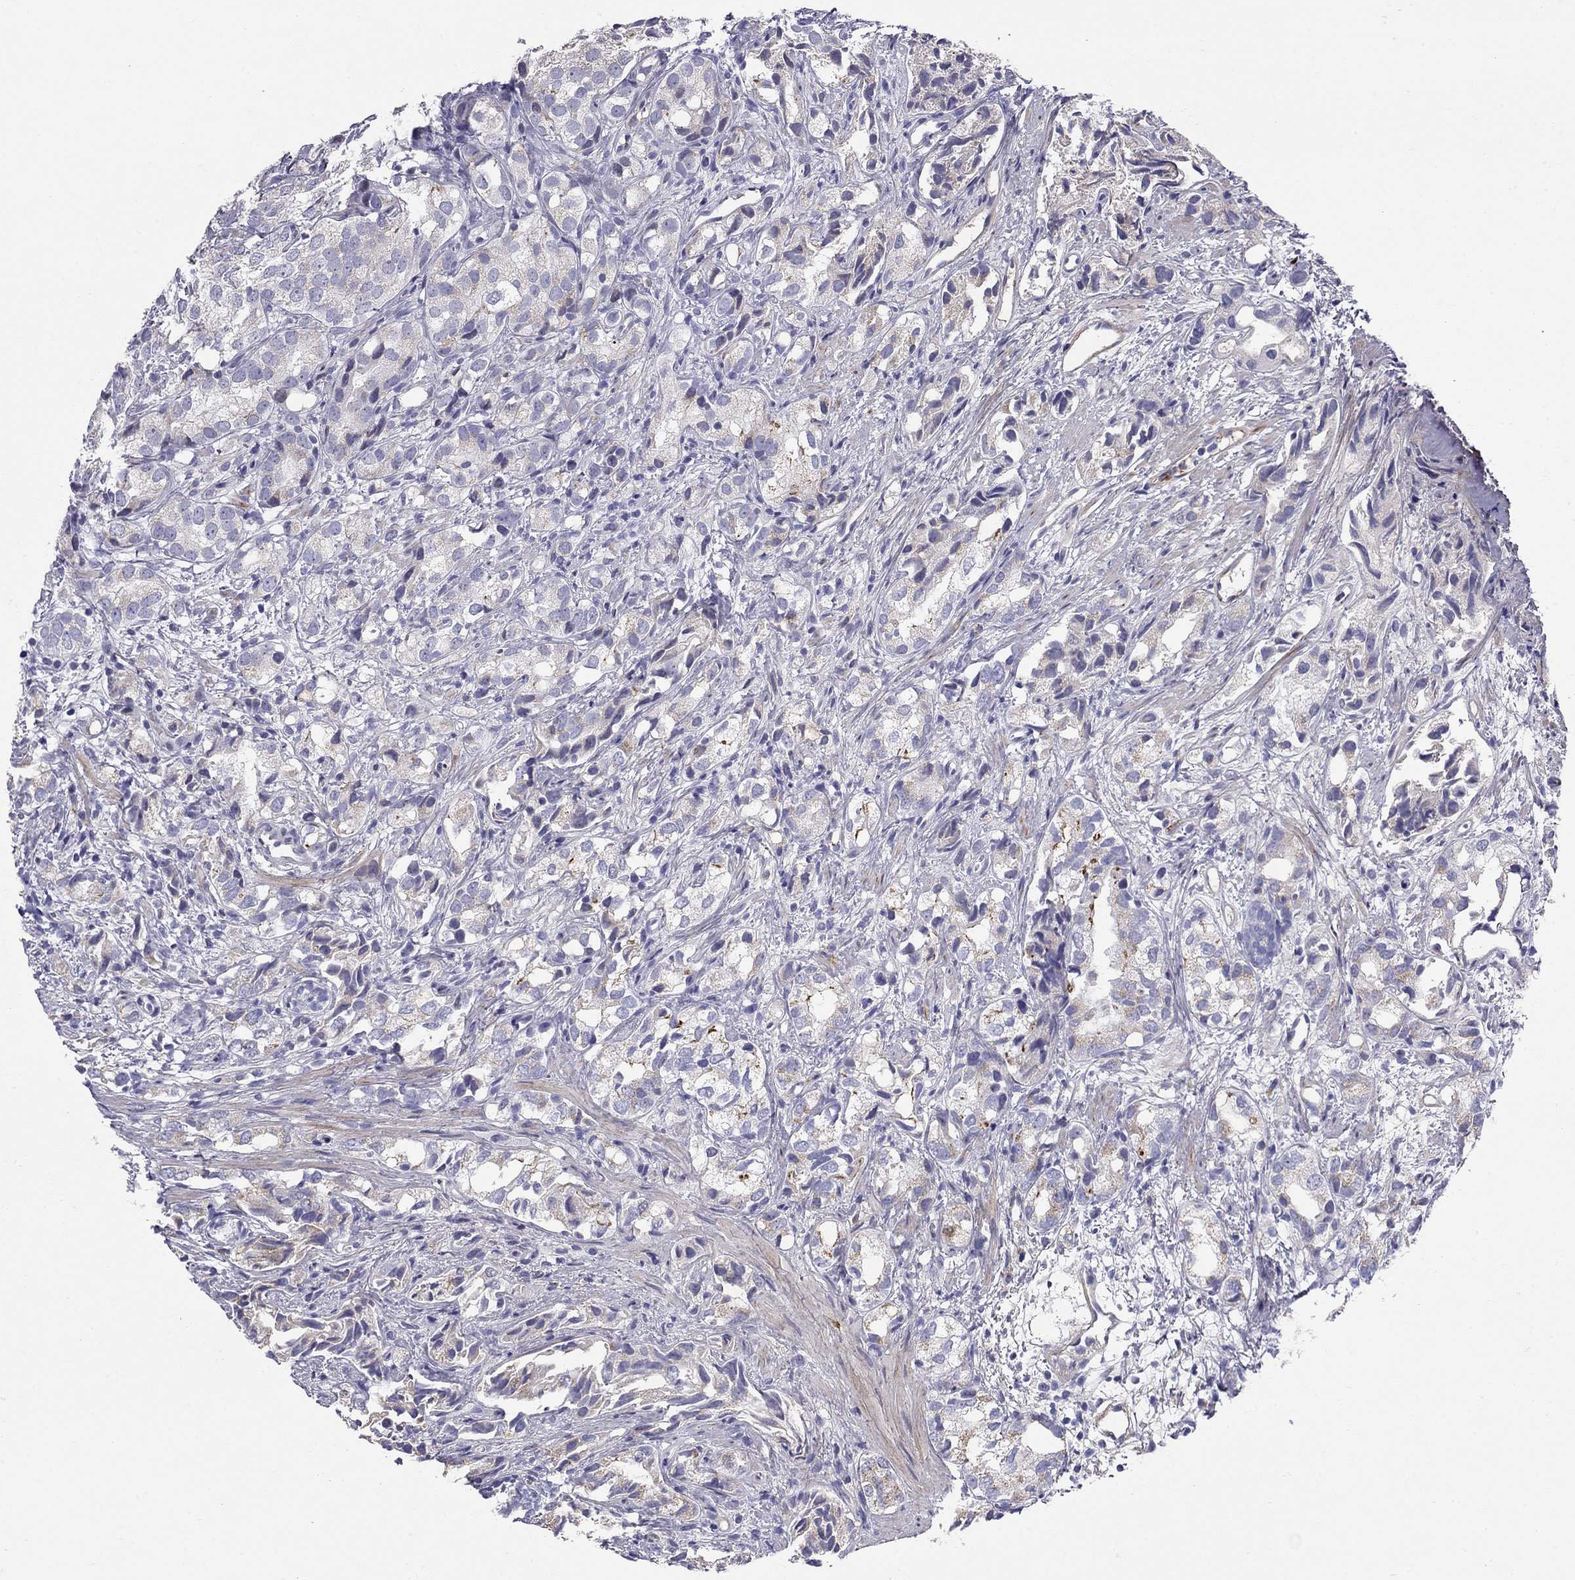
{"staining": {"intensity": "negative", "quantity": "none", "location": "none"}, "tissue": "prostate cancer", "cell_type": "Tumor cells", "image_type": "cancer", "snomed": [{"axis": "morphology", "description": "Adenocarcinoma, High grade"}, {"axis": "topography", "description": "Prostate"}], "caption": "This is a histopathology image of immunohistochemistry staining of high-grade adenocarcinoma (prostate), which shows no staining in tumor cells.", "gene": "C8orf88", "patient": {"sex": "male", "age": 82}}